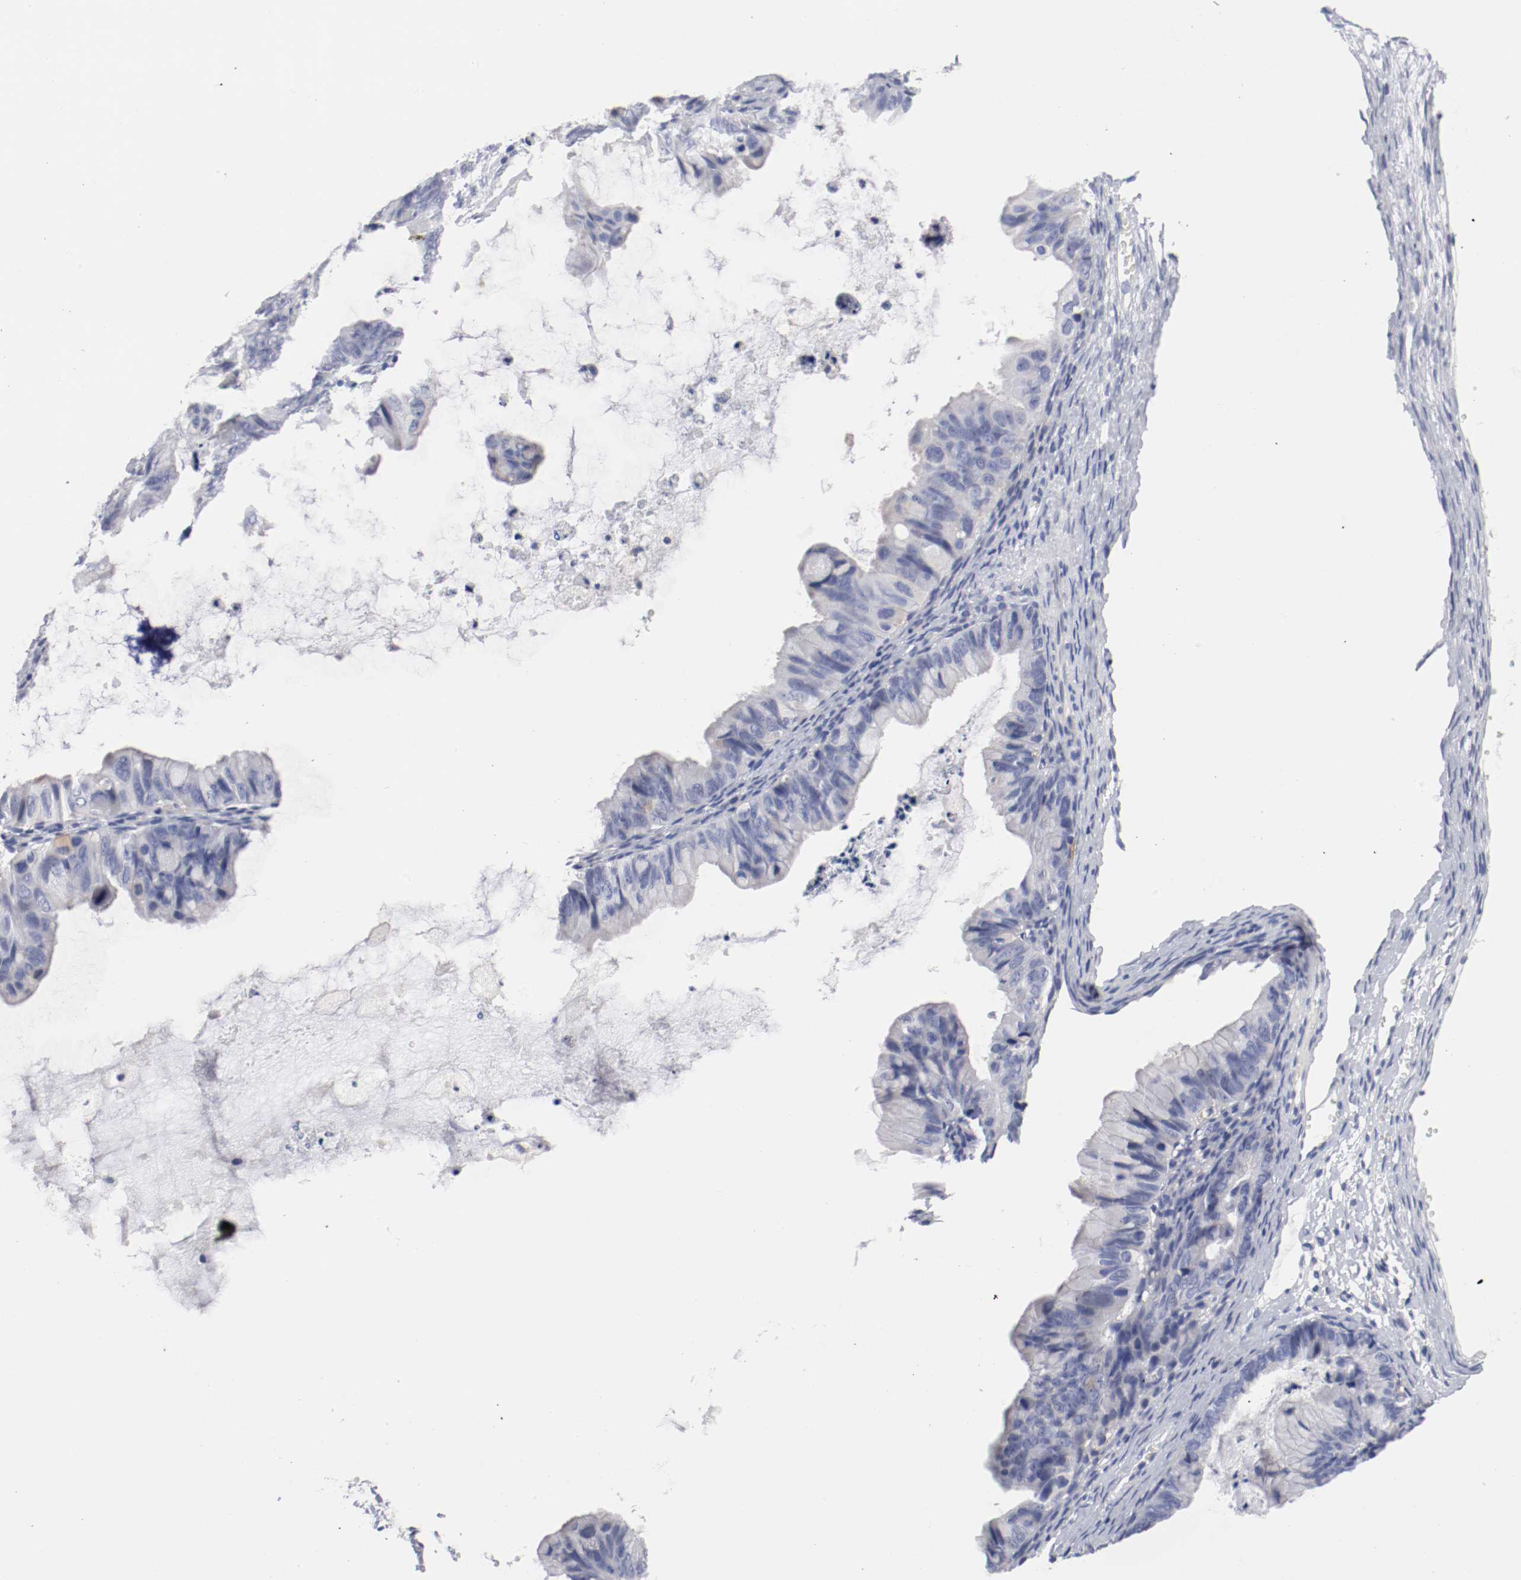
{"staining": {"intensity": "negative", "quantity": "none", "location": "none"}, "tissue": "ovarian cancer", "cell_type": "Tumor cells", "image_type": "cancer", "snomed": [{"axis": "morphology", "description": "Cystadenocarcinoma, mucinous, NOS"}, {"axis": "topography", "description": "Ovary"}], "caption": "IHC histopathology image of ovarian mucinous cystadenocarcinoma stained for a protein (brown), which exhibits no staining in tumor cells.", "gene": "FGFBP1", "patient": {"sex": "female", "age": 36}}